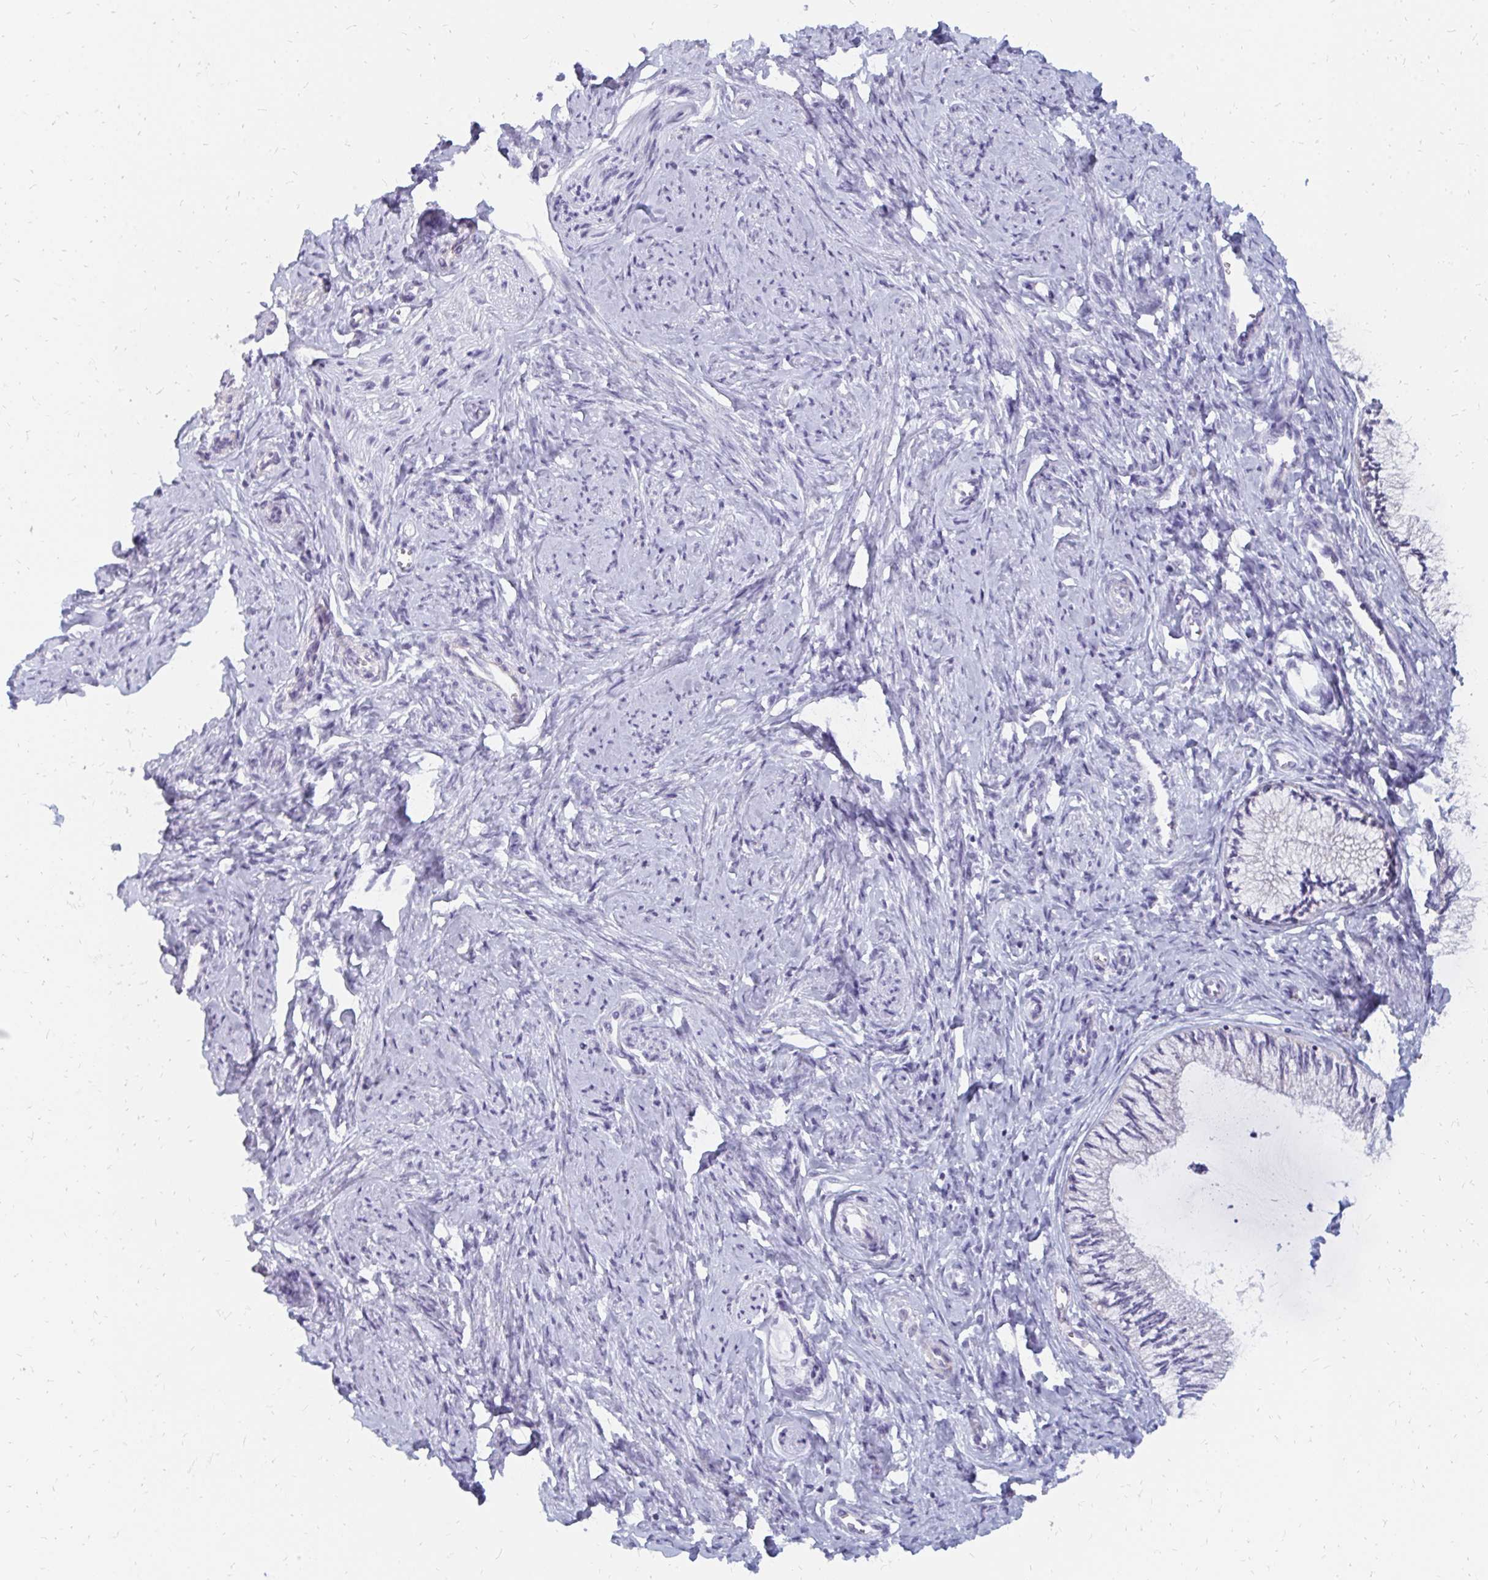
{"staining": {"intensity": "negative", "quantity": "none", "location": "none"}, "tissue": "cervix", "cell_type": "Glandular cells", "image_type": "normal", "snomed": [{"axis": "morphology", "description": "Normal tissue, NOS"}, {"axis": "topography", "description": "Cervix"}], "caption": "Immunohistochemical staining of benign human cervix reveals no significant positivity in glandular cells.", "gene": "OR10V1", "patient": {"sex": "female", "age": 24}}